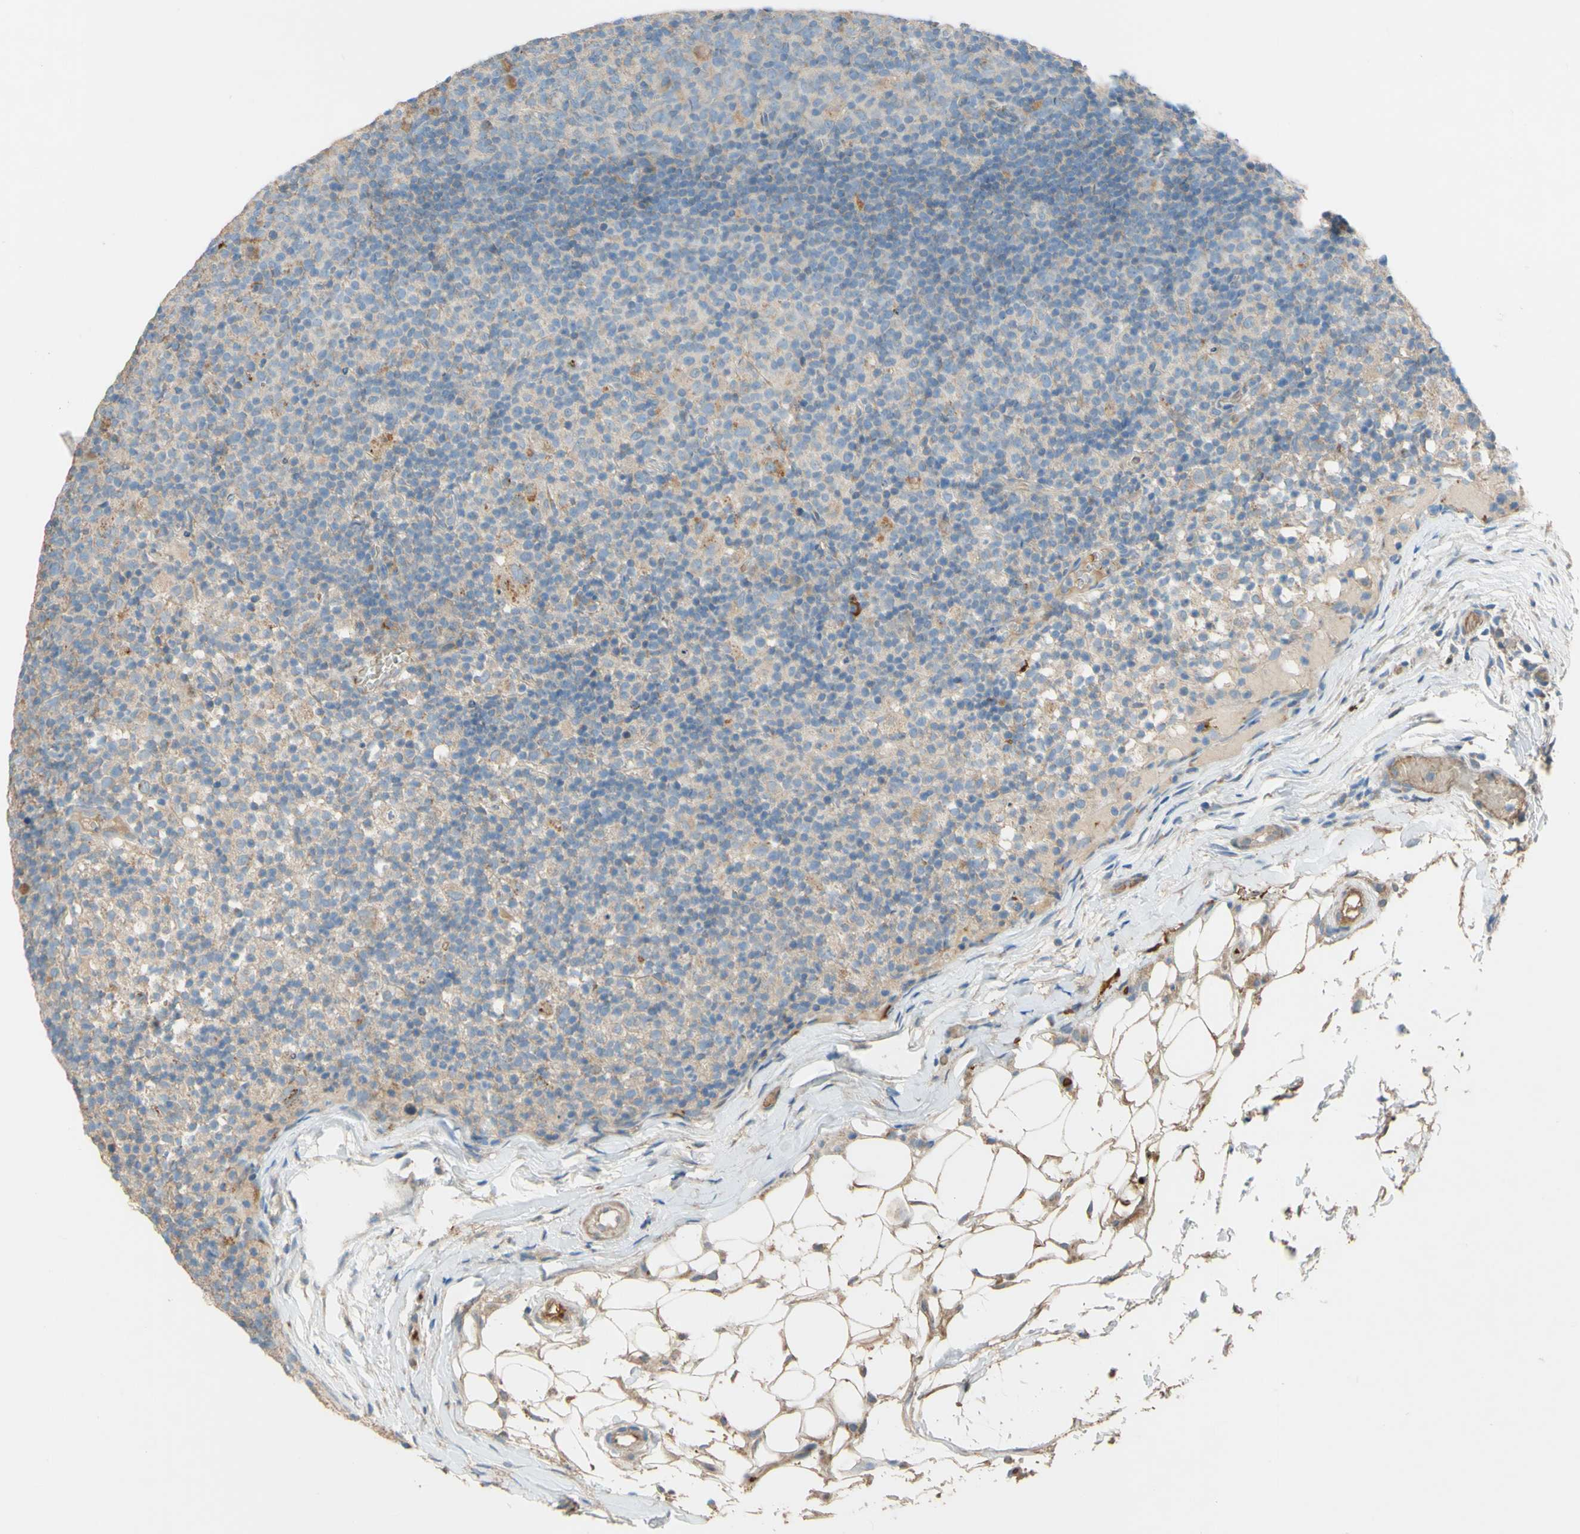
{"staining": {"intensity": "negative", "quantity": "none", "location": "none"}, "tissue": "lymph node", "cell_type": "Germinal center cells", "image_type": "normal", "snomed": [{"axis": "morphology", "description": "Normal tissue, NOS"}, {"axis": "morphology", "description": "Inflammation, NOS"}, {"axis": "topography", "description": "Lymph node"}], "caption": "High magnification brightfield microscopy of unremarkable lymph node stained with DAB (brown) and counterstained with hematoxylin (blue): germinal center cells show no significant expression.", "gene": "DKK3", "patient": {"sex": "male", "age": 55}}